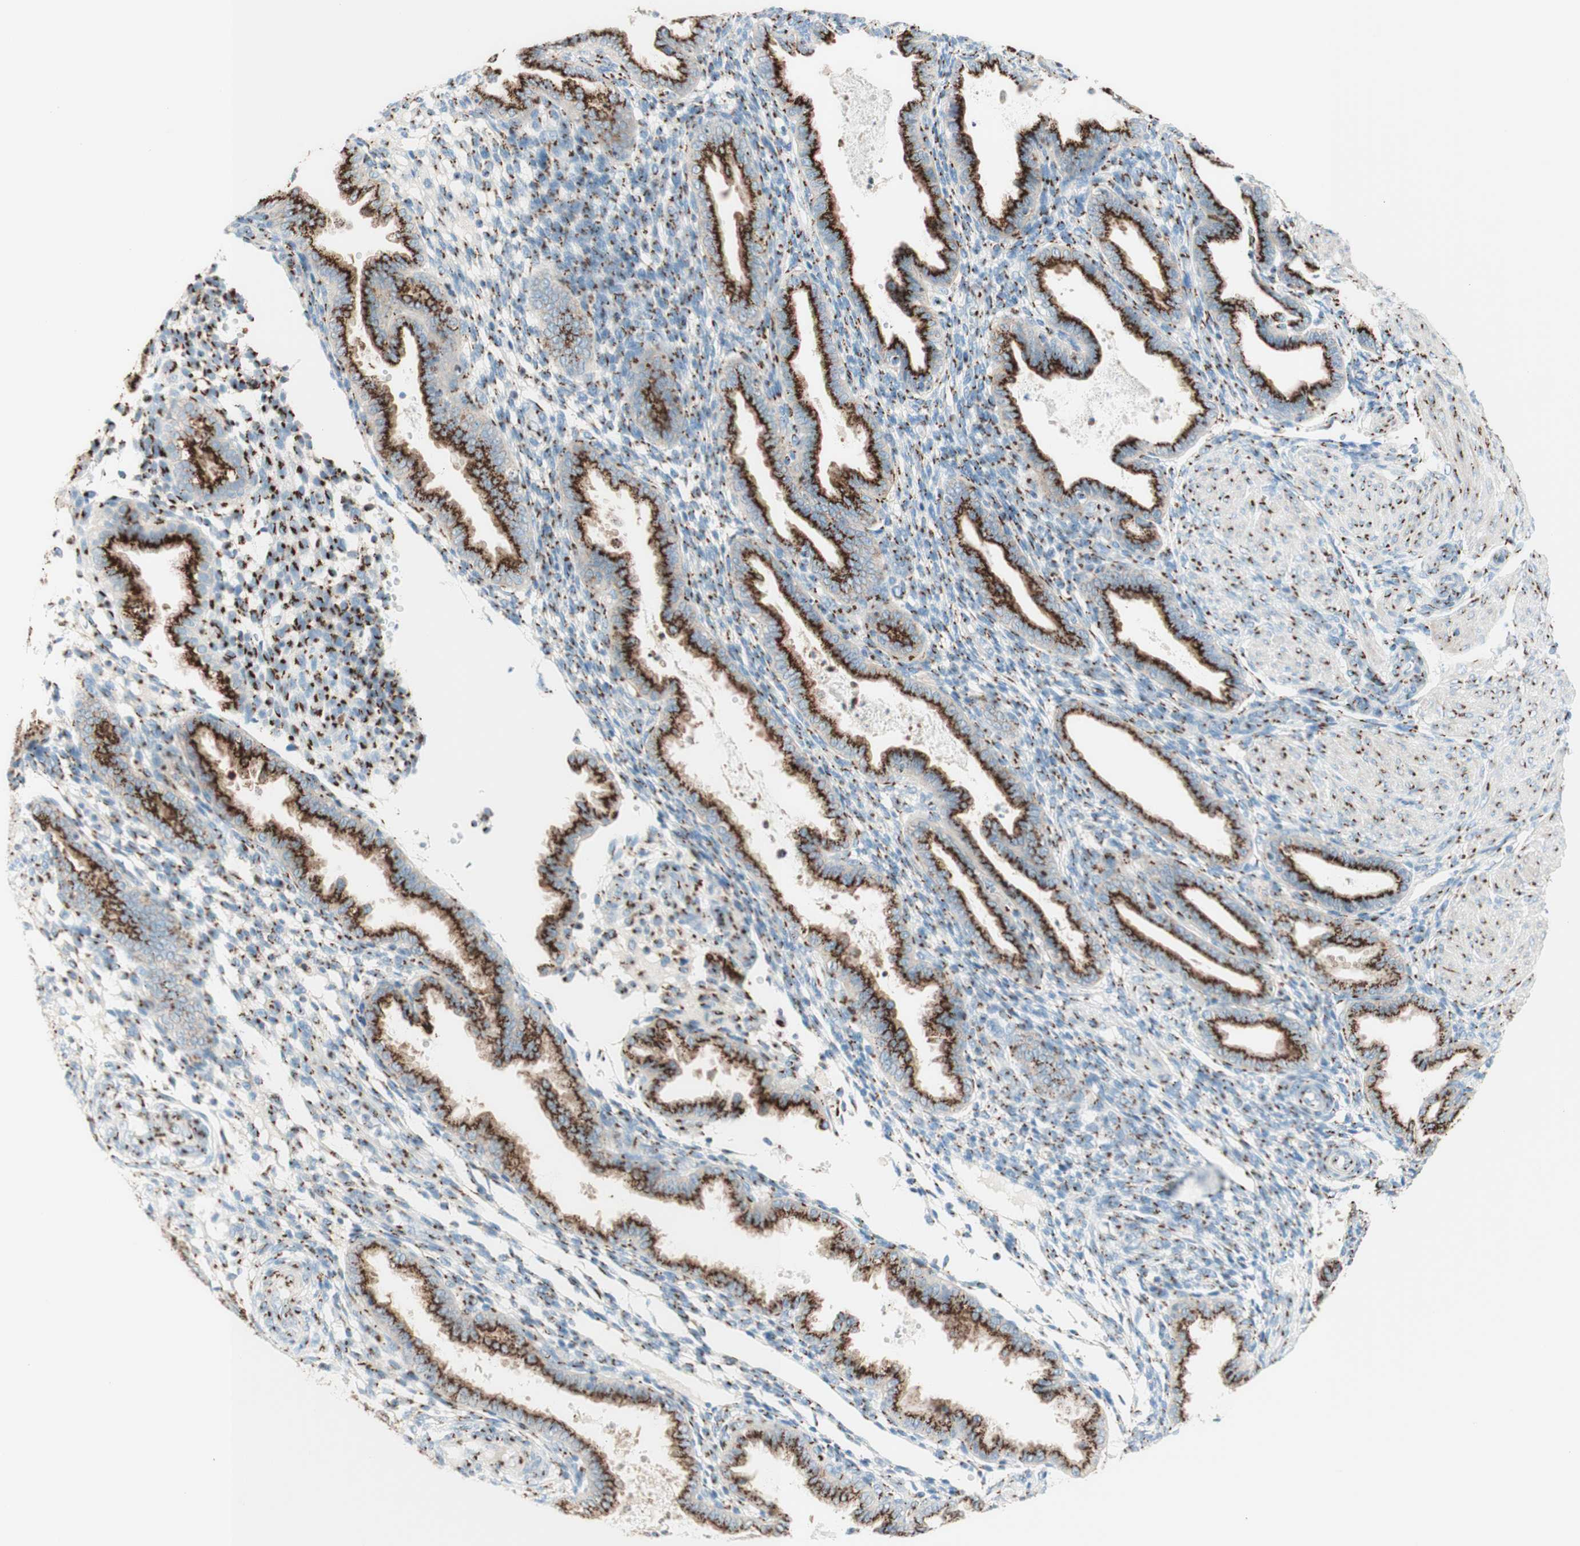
{"staining": {"intensity": "strong", "quantity": ">75%", "location": "cytoplasmic/membranous"}, "tissue": "endometrium", "cell_type": "Cells in endometrial stroma", "image_type": "normal", "snomed": [{"axis": "morphology", "description": "Normal tissue, NOS"}, {"axis": "topography", "description": "Endometrium"}], "caption": "Endometrium stained with DAB (3,3'-diaminobenzidine) immunohistochemistry (IHC) exhibits high levels of strong cytoplasmic/membranous staining in approximately >75% of cells in endometrial stroma. (Brightfield microscopy of DAB IHC at high magnification).", "gene": "GOLGB1", "patient": {"sex": "female", "age": 33}}